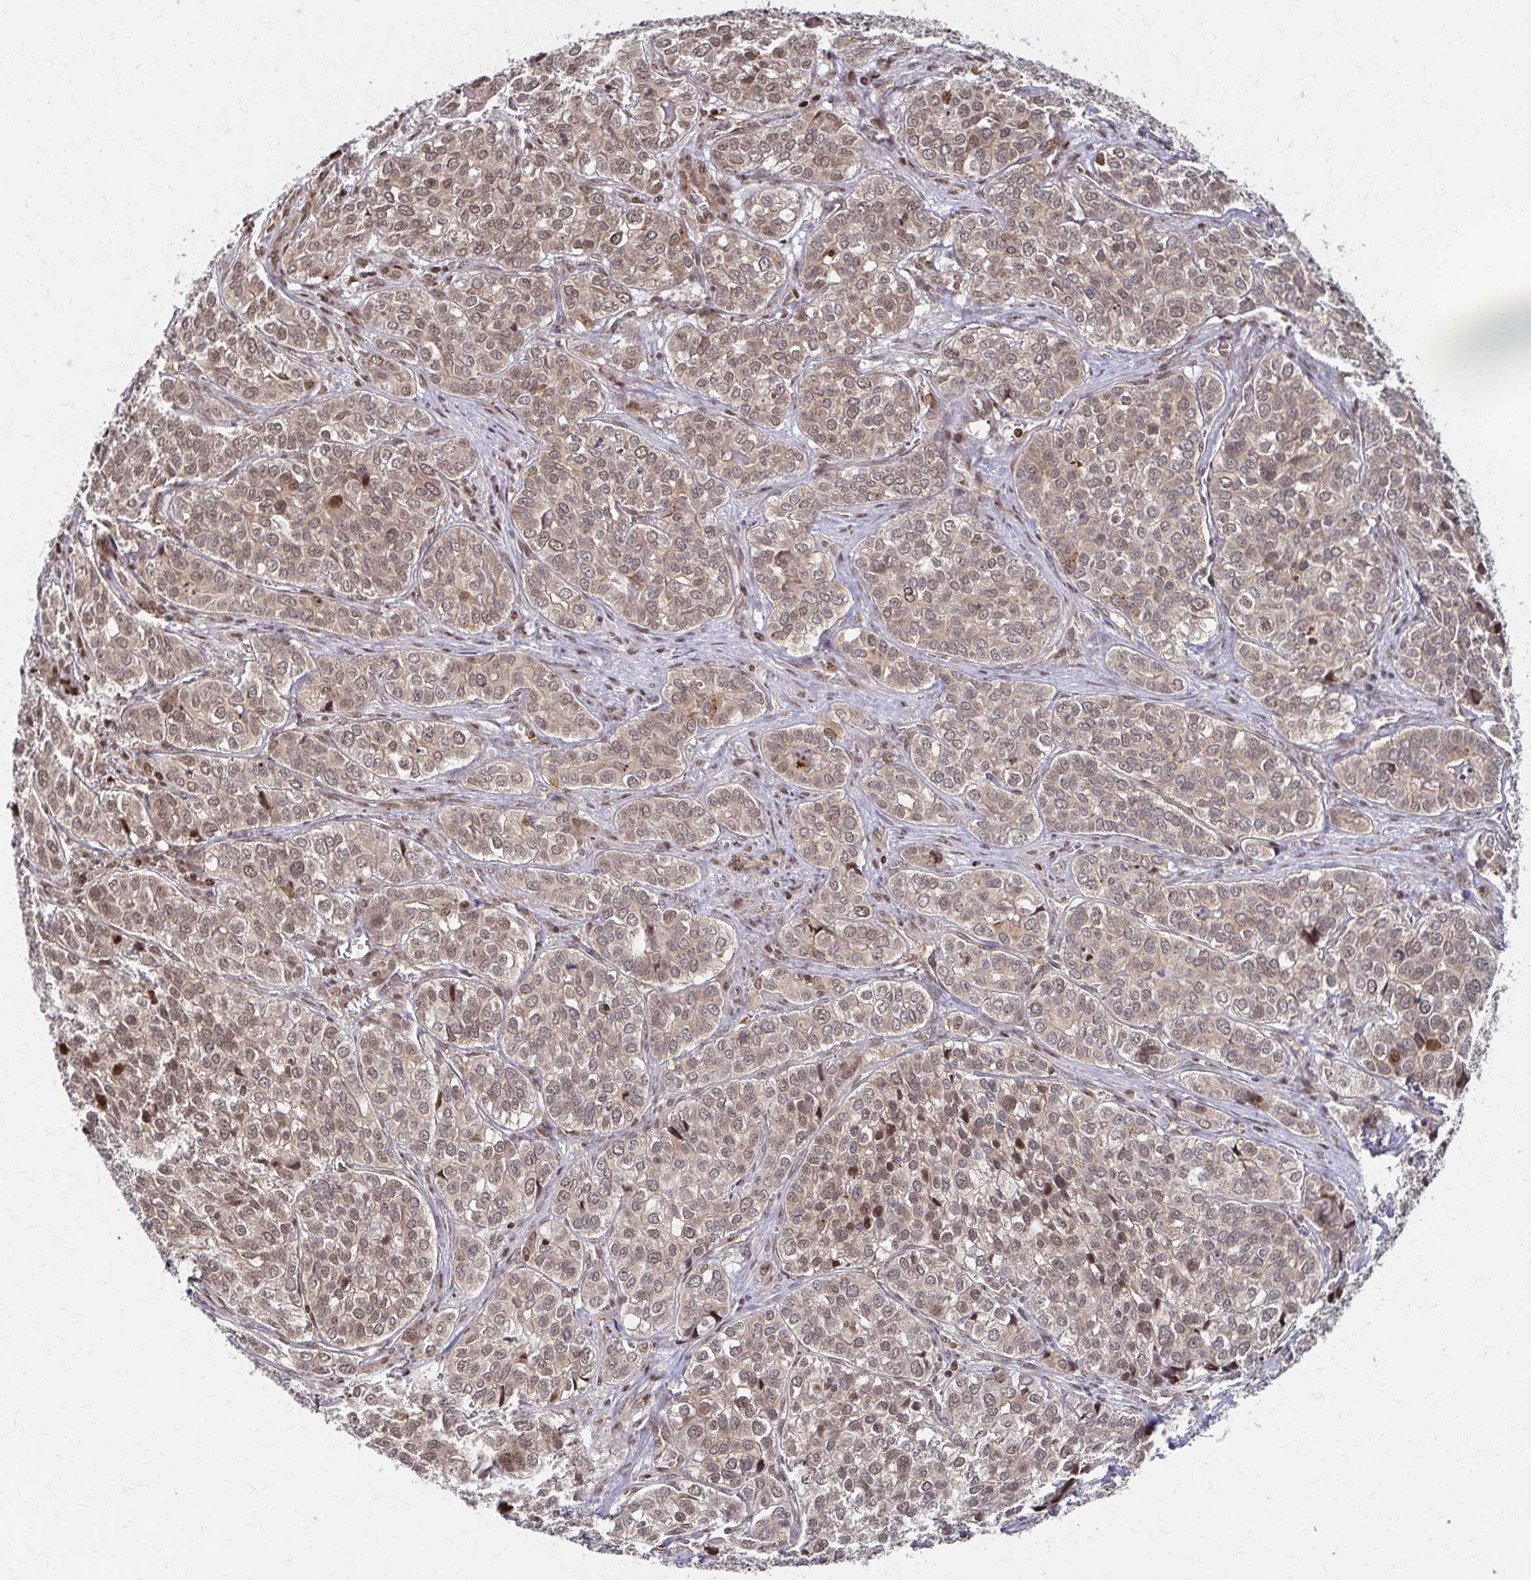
{"staining": {"intensity": "weak", "quantity": ">75%", "location": "cytoplasmic/membranous,nuclear"}, "tissue": "liver cancer", "cell_type": "Tumor cells", "image_type": "cancer", "snomed": [{"axis": "morphology", "description": "Cholangiocarcinoma"}, {"axis": "topography", "description": "Liver"}], "caption": "Tumor cells display low levels of weak cytoplasmic/membranous and nuclear positivity in approximately >75% of cells in human liver cancer.", "gene": "PSMD7", "patient": {"sex": "male", "age": 56}}